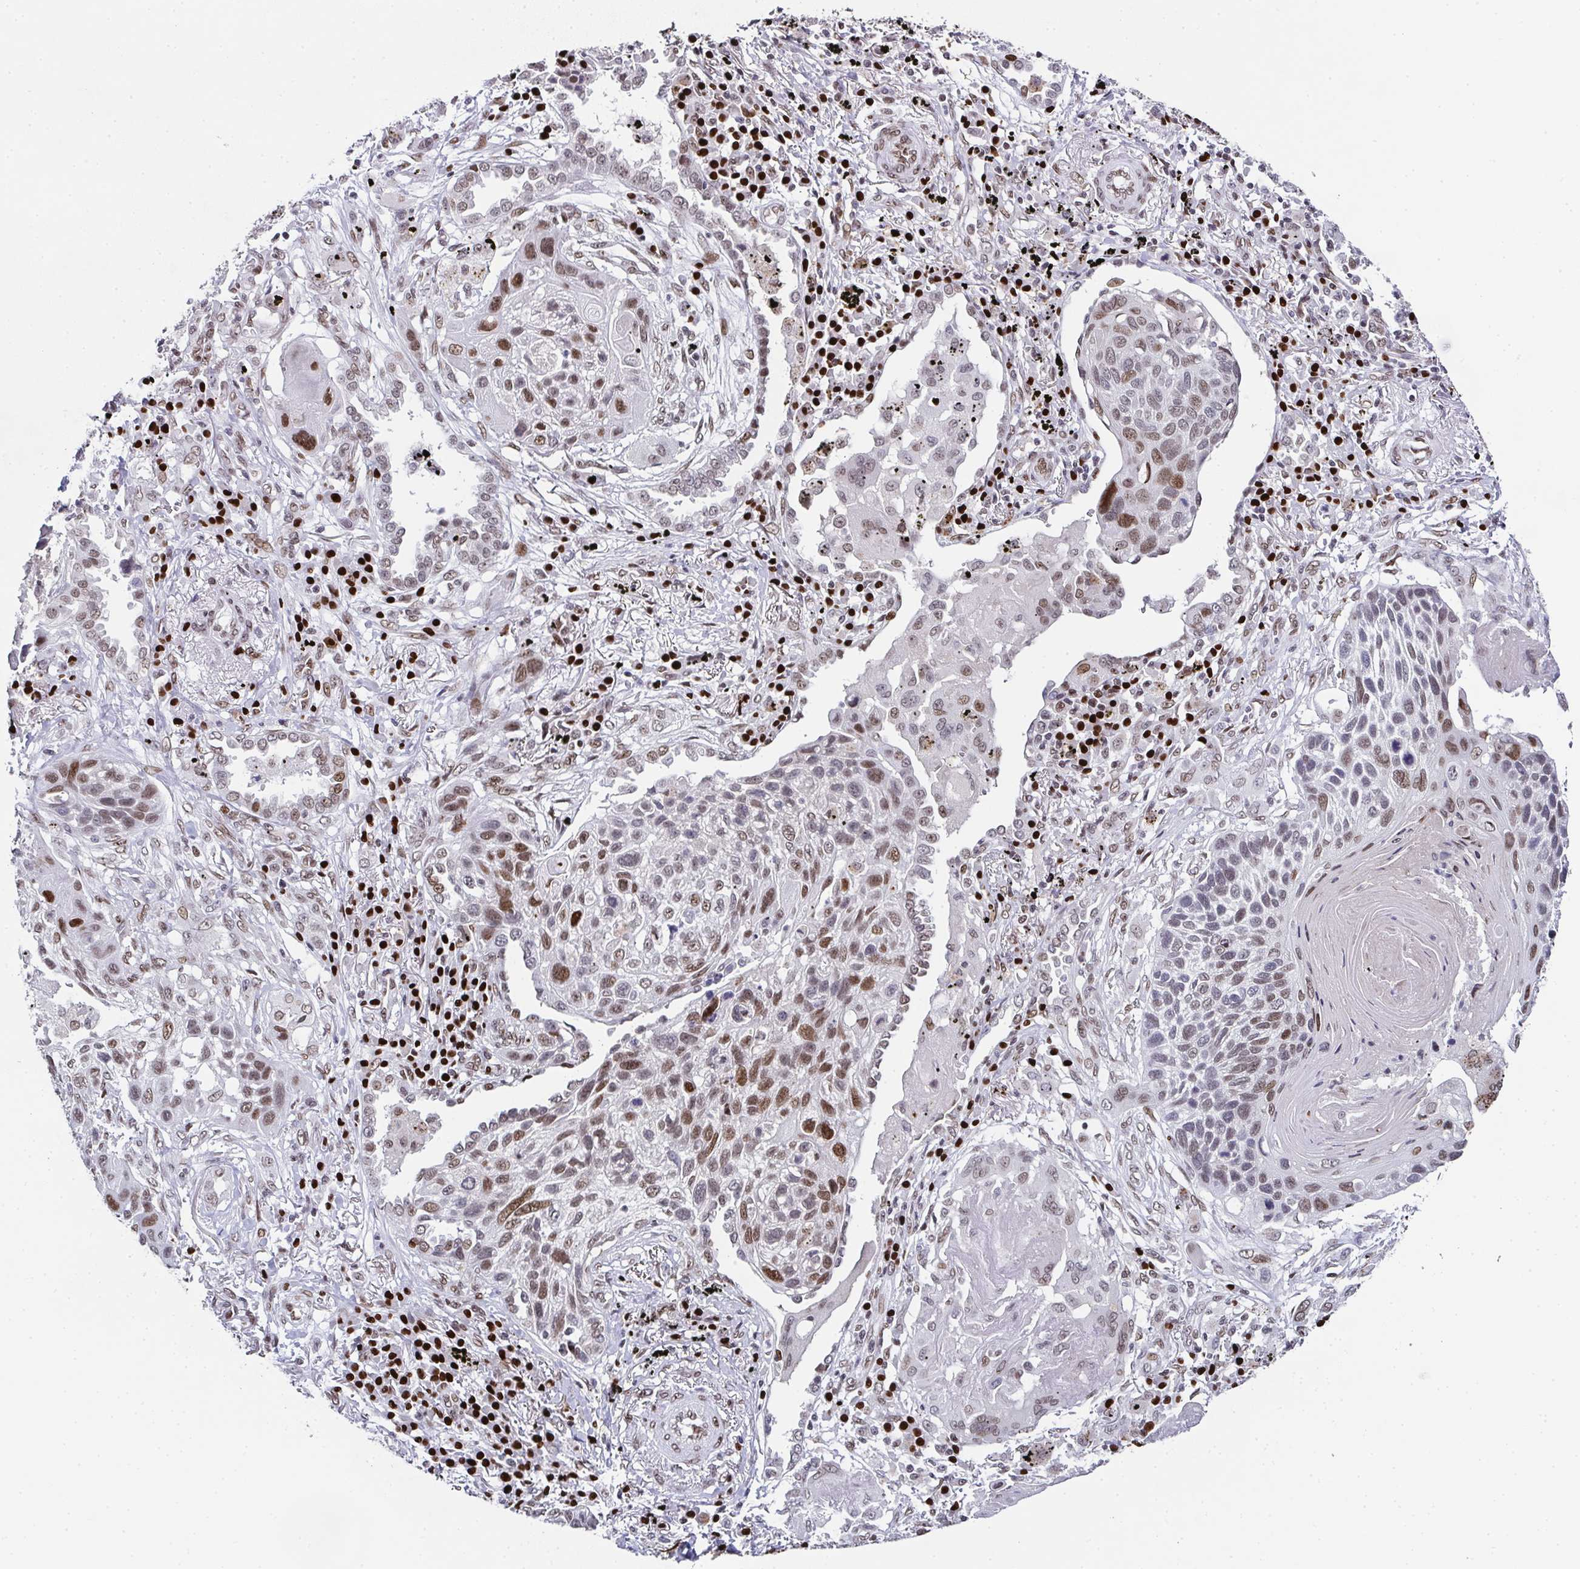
{"staining": {"intensity": "moderate", "quantity": ">75%", "location": "nuclear"}, "tissue": "lung cancer", "cell_type": "Tumor cells", "image_type": "cancer", "snomed": [{"axis": "morphology", "description": "Squamous cell carcinoma, NOS"}, {"axis": "topography", "description": "Lung"}], "caption": "IHC (DAB) staining of human lung cancer (squamous cell carcinoma) demonstrates moderate nuclear protein positivity in about >75% of tumor cells. (DAB IHC, brown staining for protein, blue staining for nuclei).", "gene": "RB1", "patient": {"sex": "male", "age": 78}}